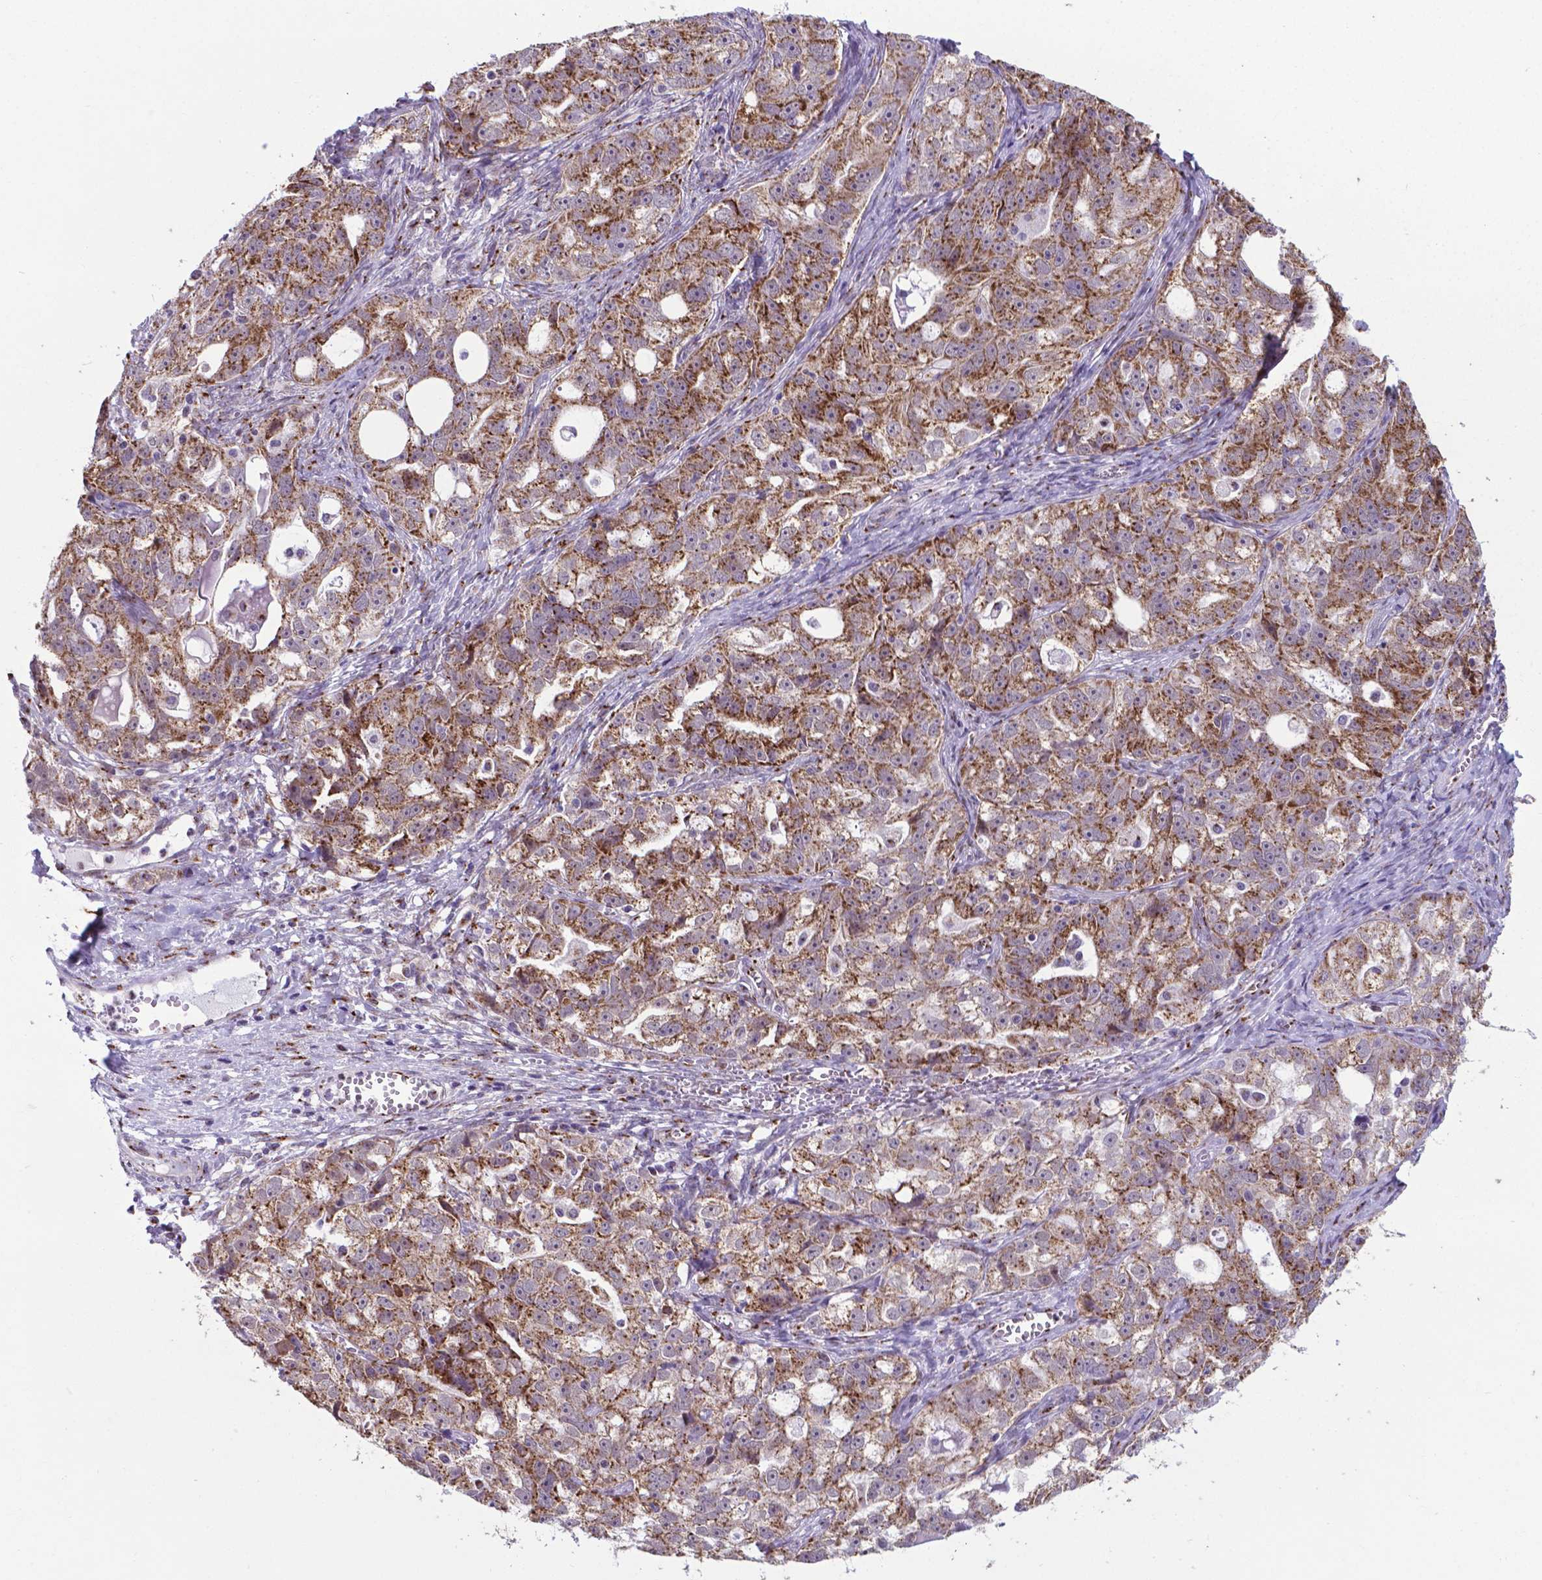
{"staining": {"intensity": "moderate", "quantity": ">75%", "location": "cytoplasmic/membranous"}, "tissue": "ovarian cancer", "cell_type": "Tumor cells", "image_type": "cancer", "snomed": [{"axis": "morphology", "description": "Cystadenocarcinoma, serous, NOS"}, {"axis": "topography", "description": "Ovary"}], "caption": "The photomicrograph displays immunohistochemical staining of ovarian serous cystadenocarcinoma. There is moderate cytoplasmic/membranous staining is seen in approximately >75% of tumor cells. (Brightfield microscopy of DAB IHC at high magnification).", "gene": "MRPL10", "patient": {"sex": "female", "age": 51}}